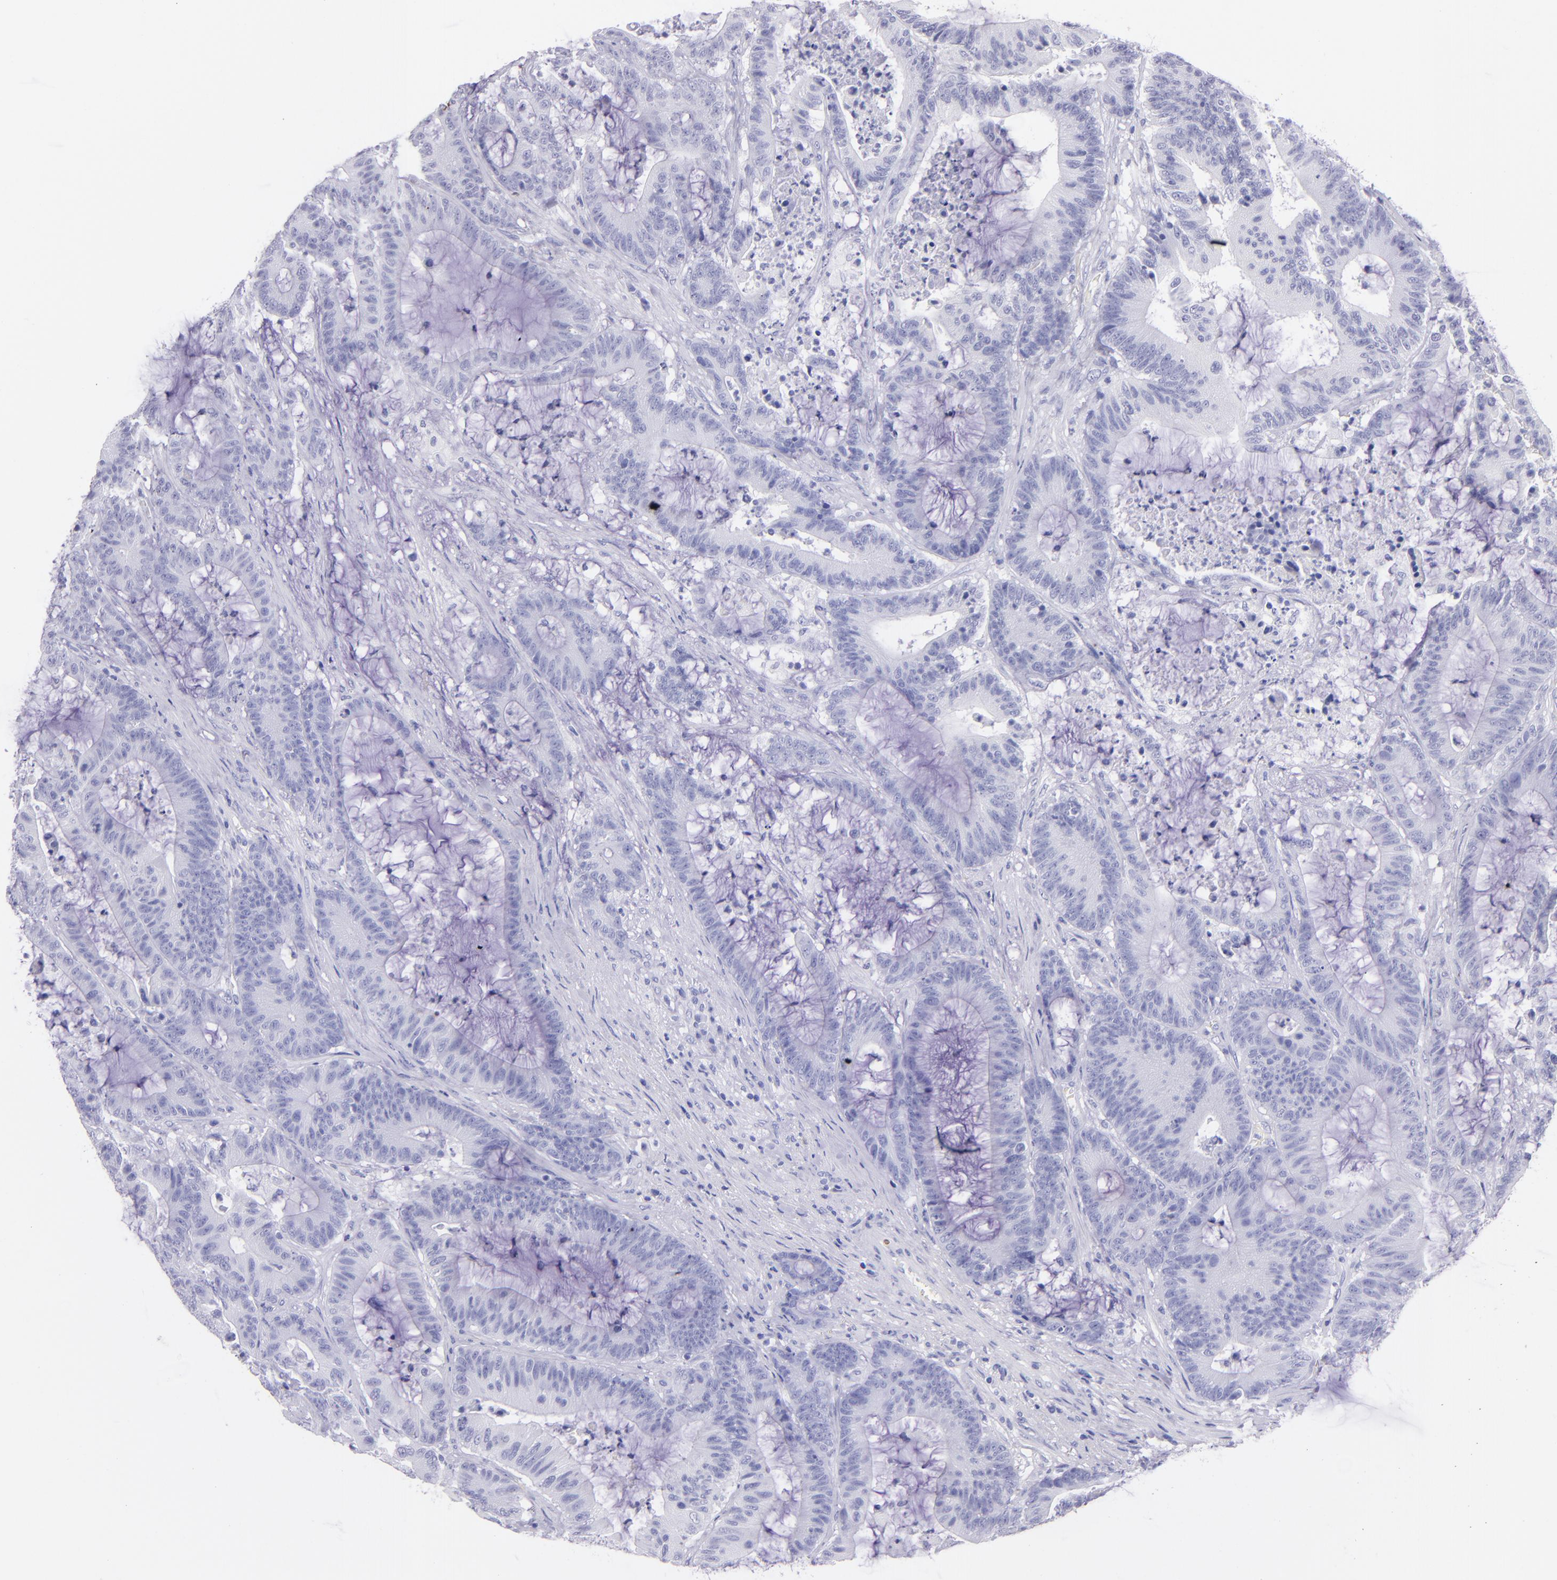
{"staining": {"intensity": "negative", "quantity": "none", "location": "none"}, "tissue": "colorectal cancer", "cell_type": "Tumor cells", "image_type": "cancer", "snomed": [{"axis": "morphology", "description": "Adenocarcinoma, NOS"}, {"axis": "topography", "description": "Colon"}], "caption": "Tumor cells are negative for brown protein staining in colorectal adenocarcinoma. (Brightfield microscopy of DAB (3,3'-diaminobenzidine) IHC at high magnification).", "gene": "UCHL1", "patient": {"sex": "female", "age": 84}}